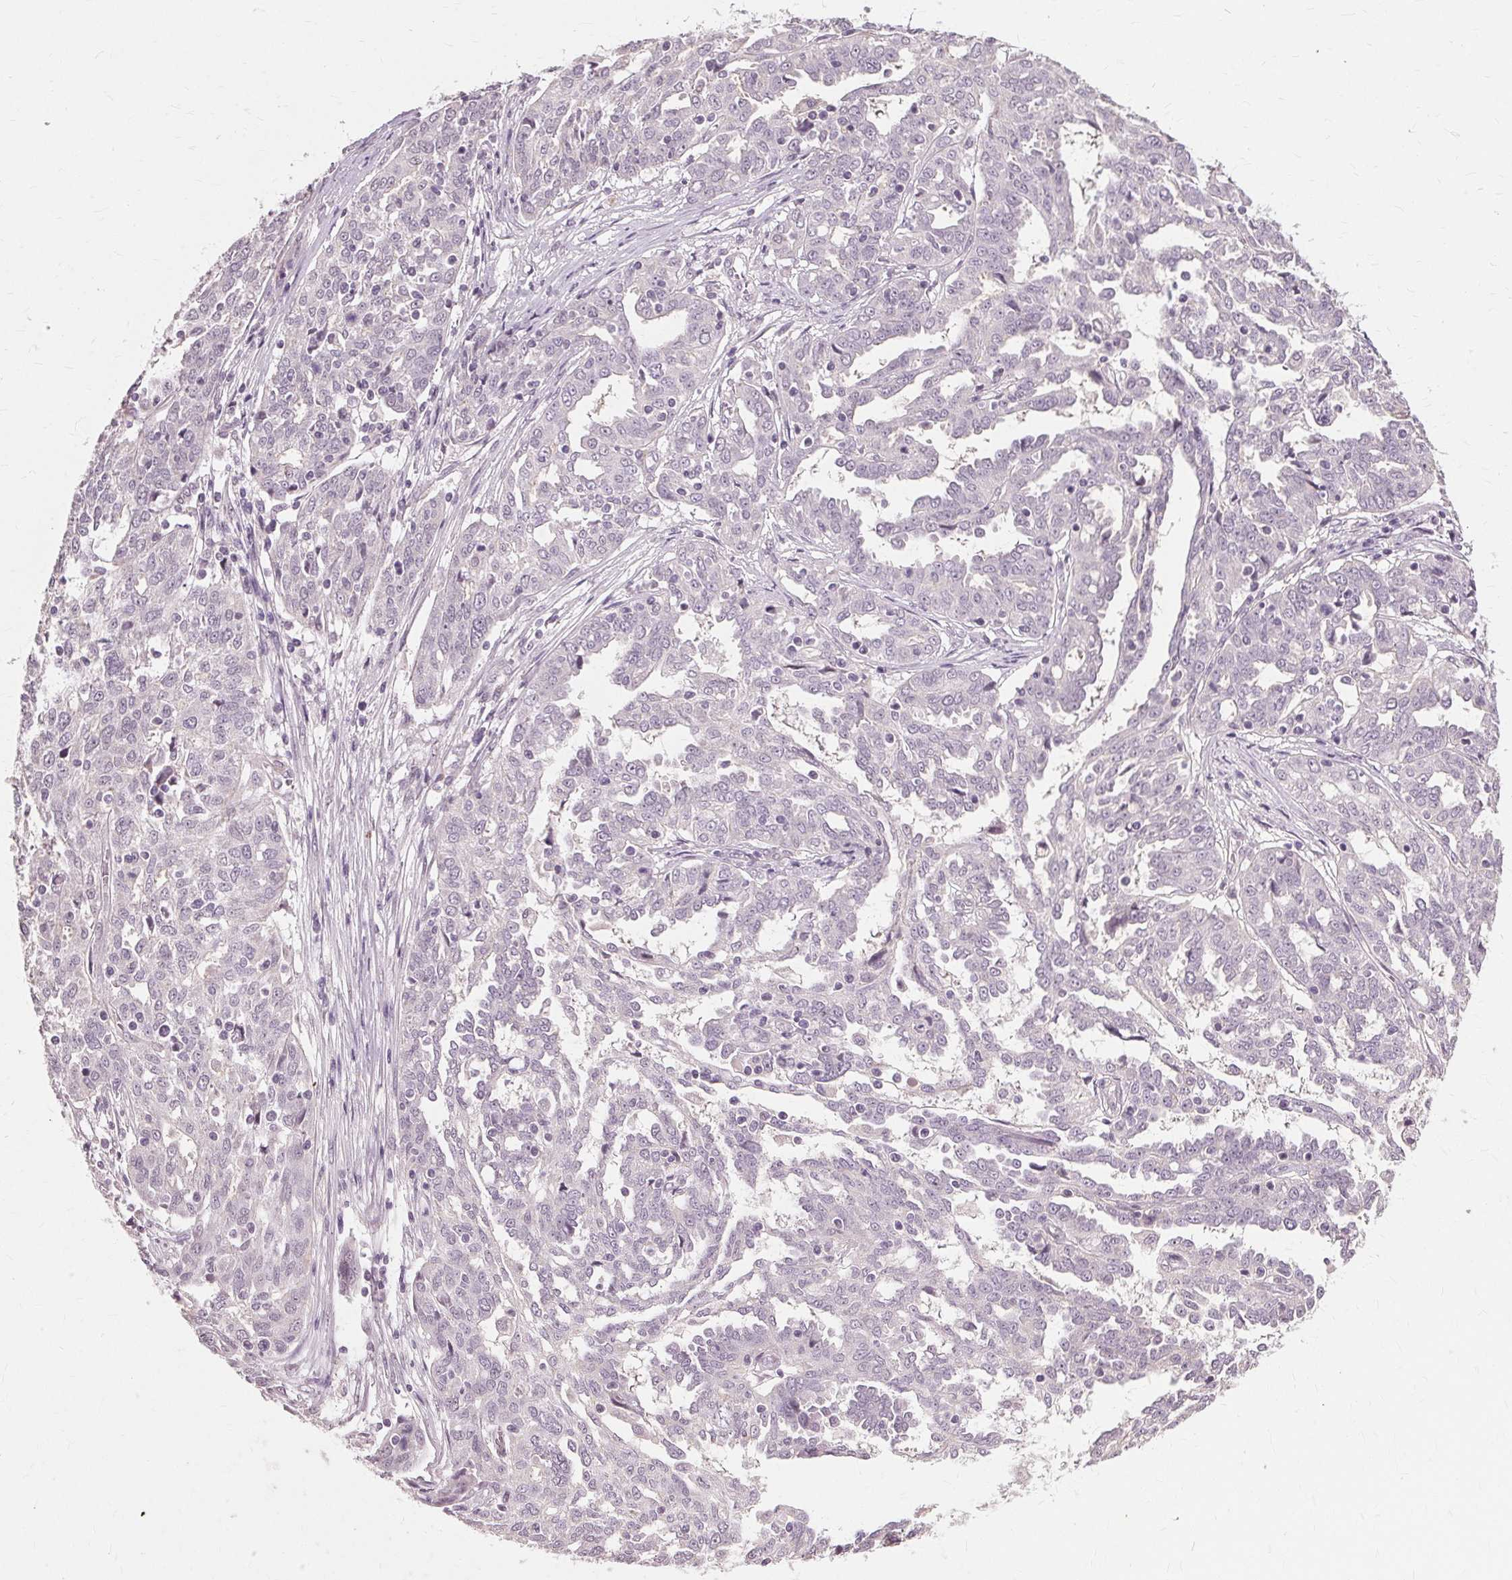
{"staining": {"intensity": "negative", "quantity": "none", "location": "none"}, "tissue": "ovarian cancer", "cell_type": "Tumor cells", "image_type": "cancer", "snomed": [{"axis": "morphology", "description": "Cystadenocarcinoma, serous, NOS"}, {"axis": "topography", "description": "Ovary"}], "caption": "The IHC histopathology image has no significant staining in tumor cells of serous cystadenocarcinoma (ovarian) tissue.", "gene": "SIGLEC6", "patient": {"sex": "female", "age": 67}}